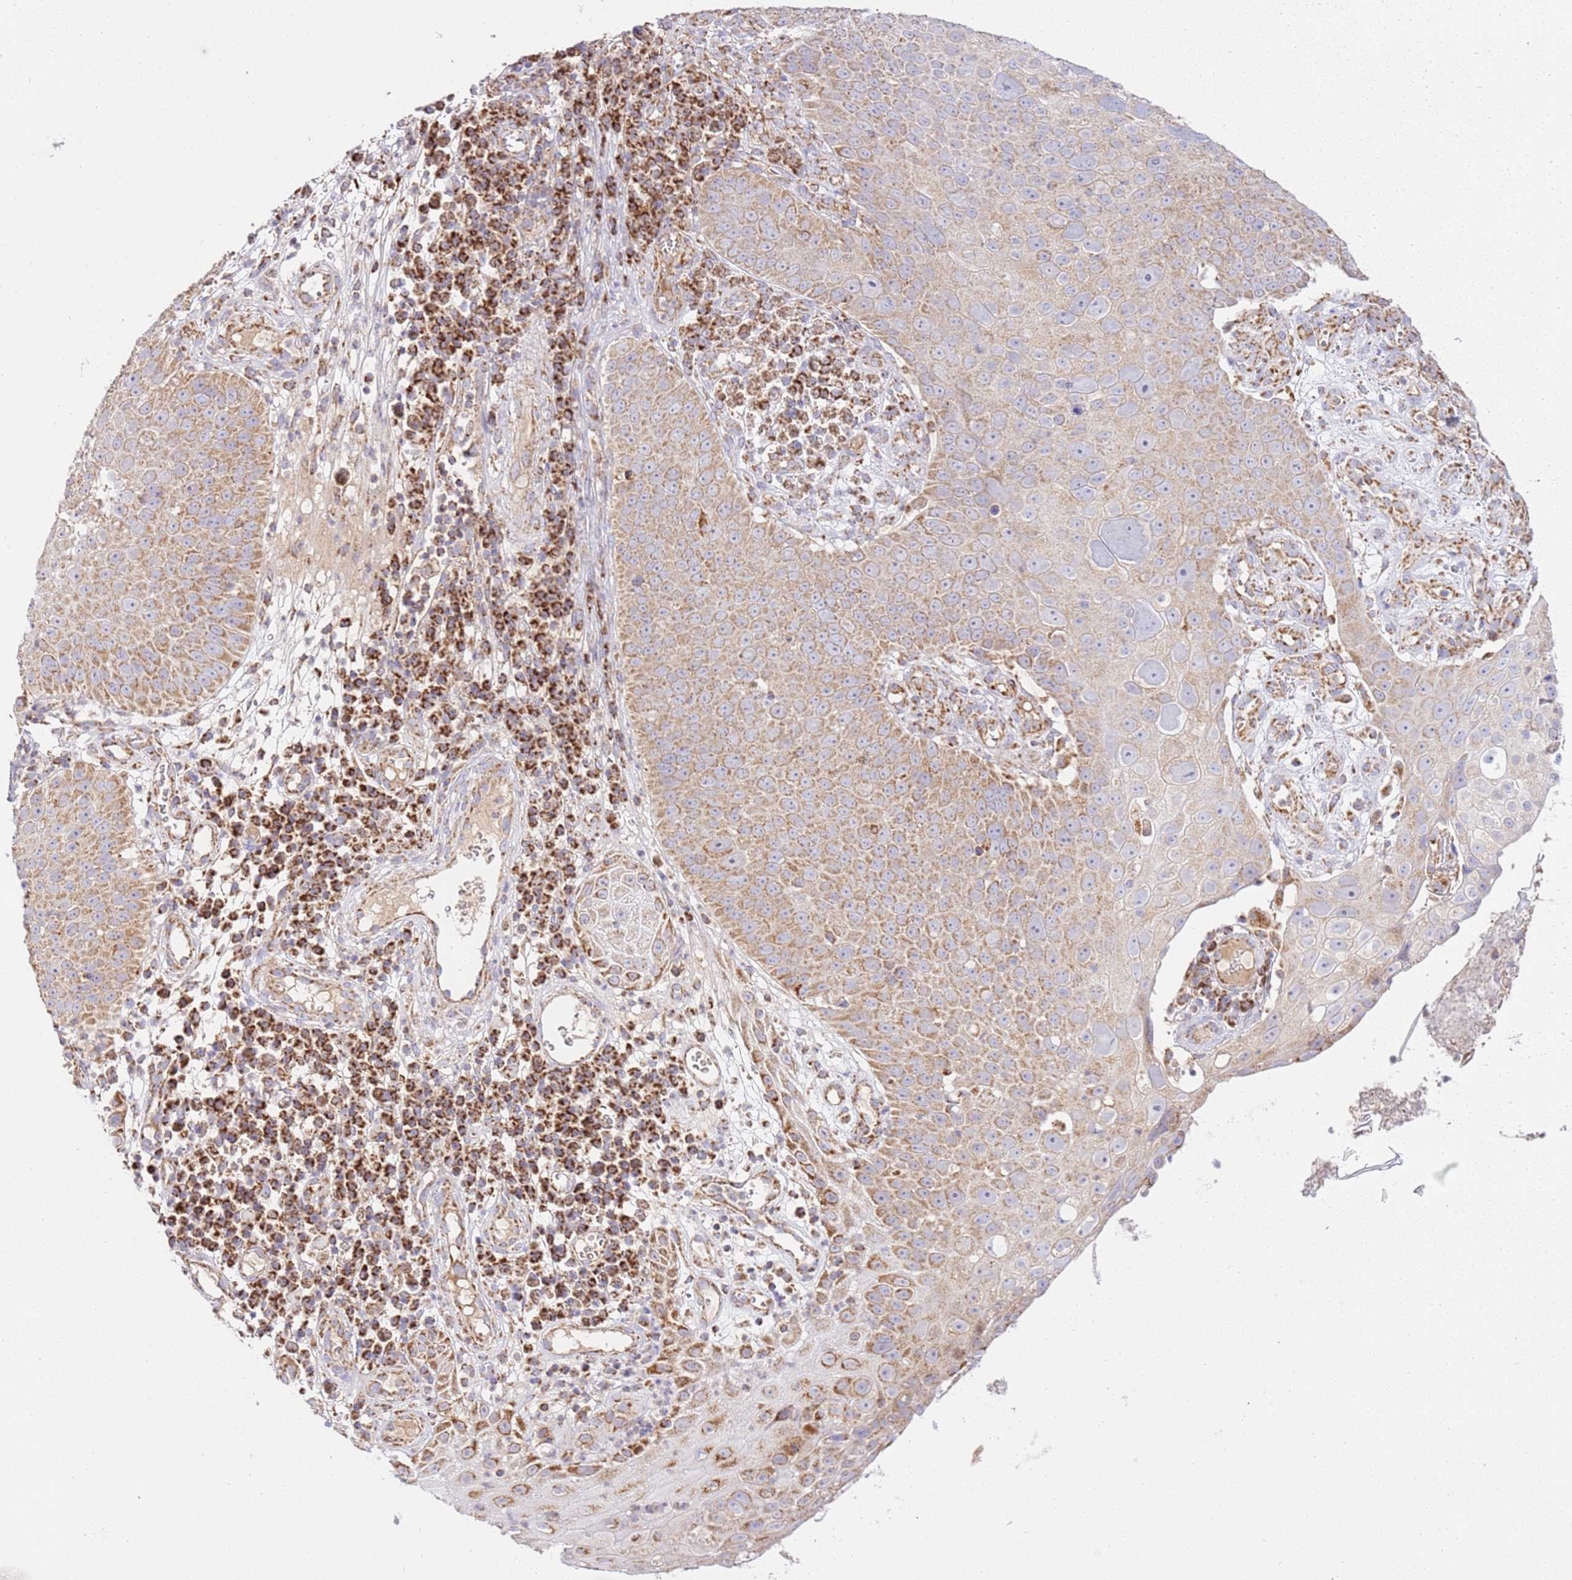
{"staining": {"intensity": "moderate", "quantity": ">75%", "location": "cytoplasmic/membranous"}, "tissue": "skin cancer", "cell_type": "Tumor cells", "image_type": "cancer", "snomed": [{"axis": "morphology", "description": "Squamous cell carcinoma, NOS"}, {"axis": "topography", "description": "Skin"}], "caption": "This histopathology image displays IHC staining of human skin cancer (squamous cell carcinoma), with medium moderate cytoplasmic/membranous staining in about >75% of tumor cells.", "gene": "ZBTB39", "patient": {"sex": "male", "age": 71}}